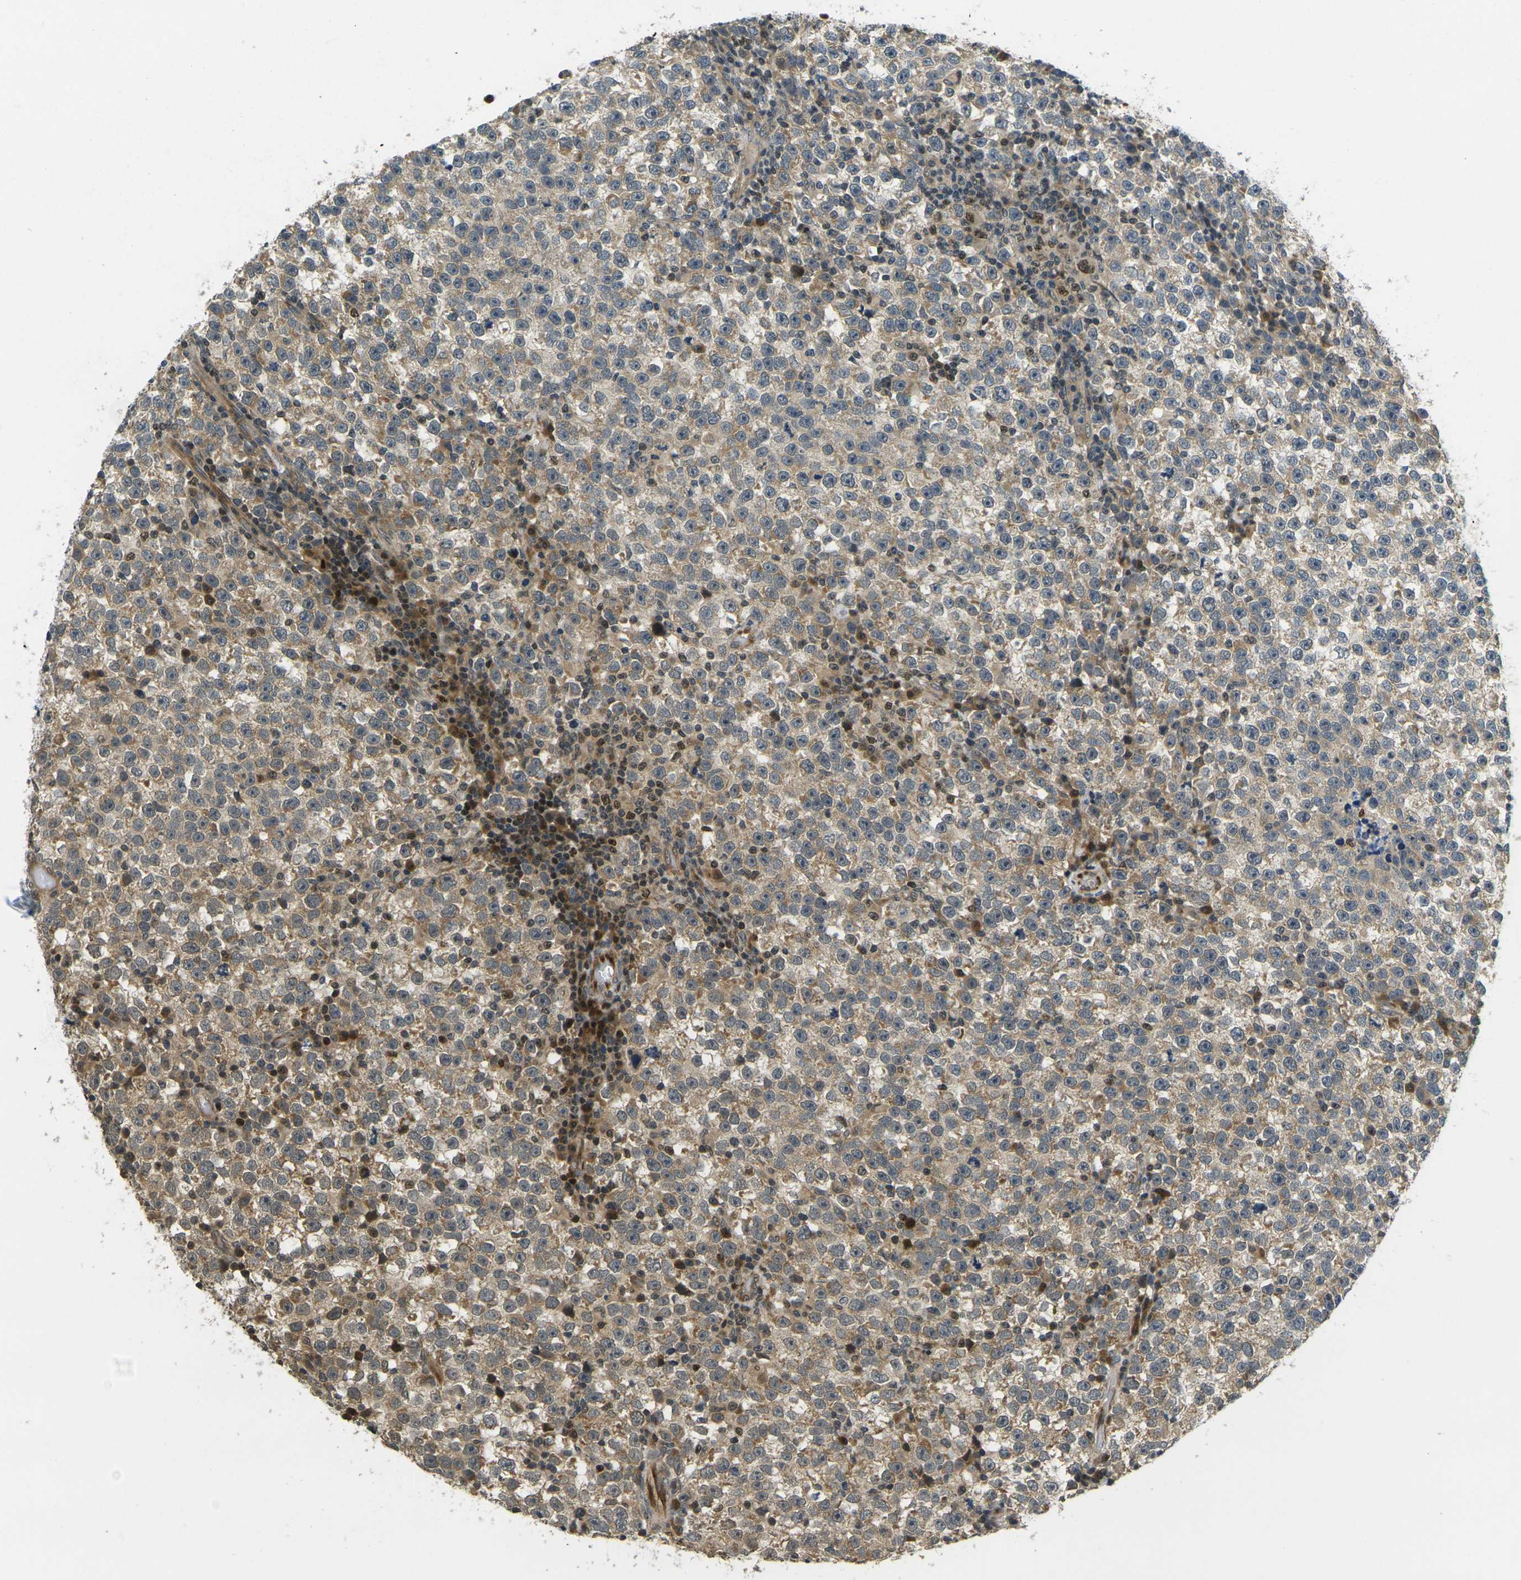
{"staining": {"intensity": "moderate", "quantity": ">75%", "location": "cytoplasmic/membranous"}, "tissue": "testis cancer", "cell_type": "Tumor cells", "image_type": "cancer", "snomed": [{"axis": "morphology", "description": "Seminoma, NOS"}, {"axis": "topography", "description": "Testis"}], "caption": "IHC photomicrograph of human seminoma (testis) stained for a protein (brown), which displays medium levels of moderate cytoplasmic/membranous staining in approximately >75% of tumor cells.", "gene": "KLHL8", "patient": {"sex": "male", "age": 43}}